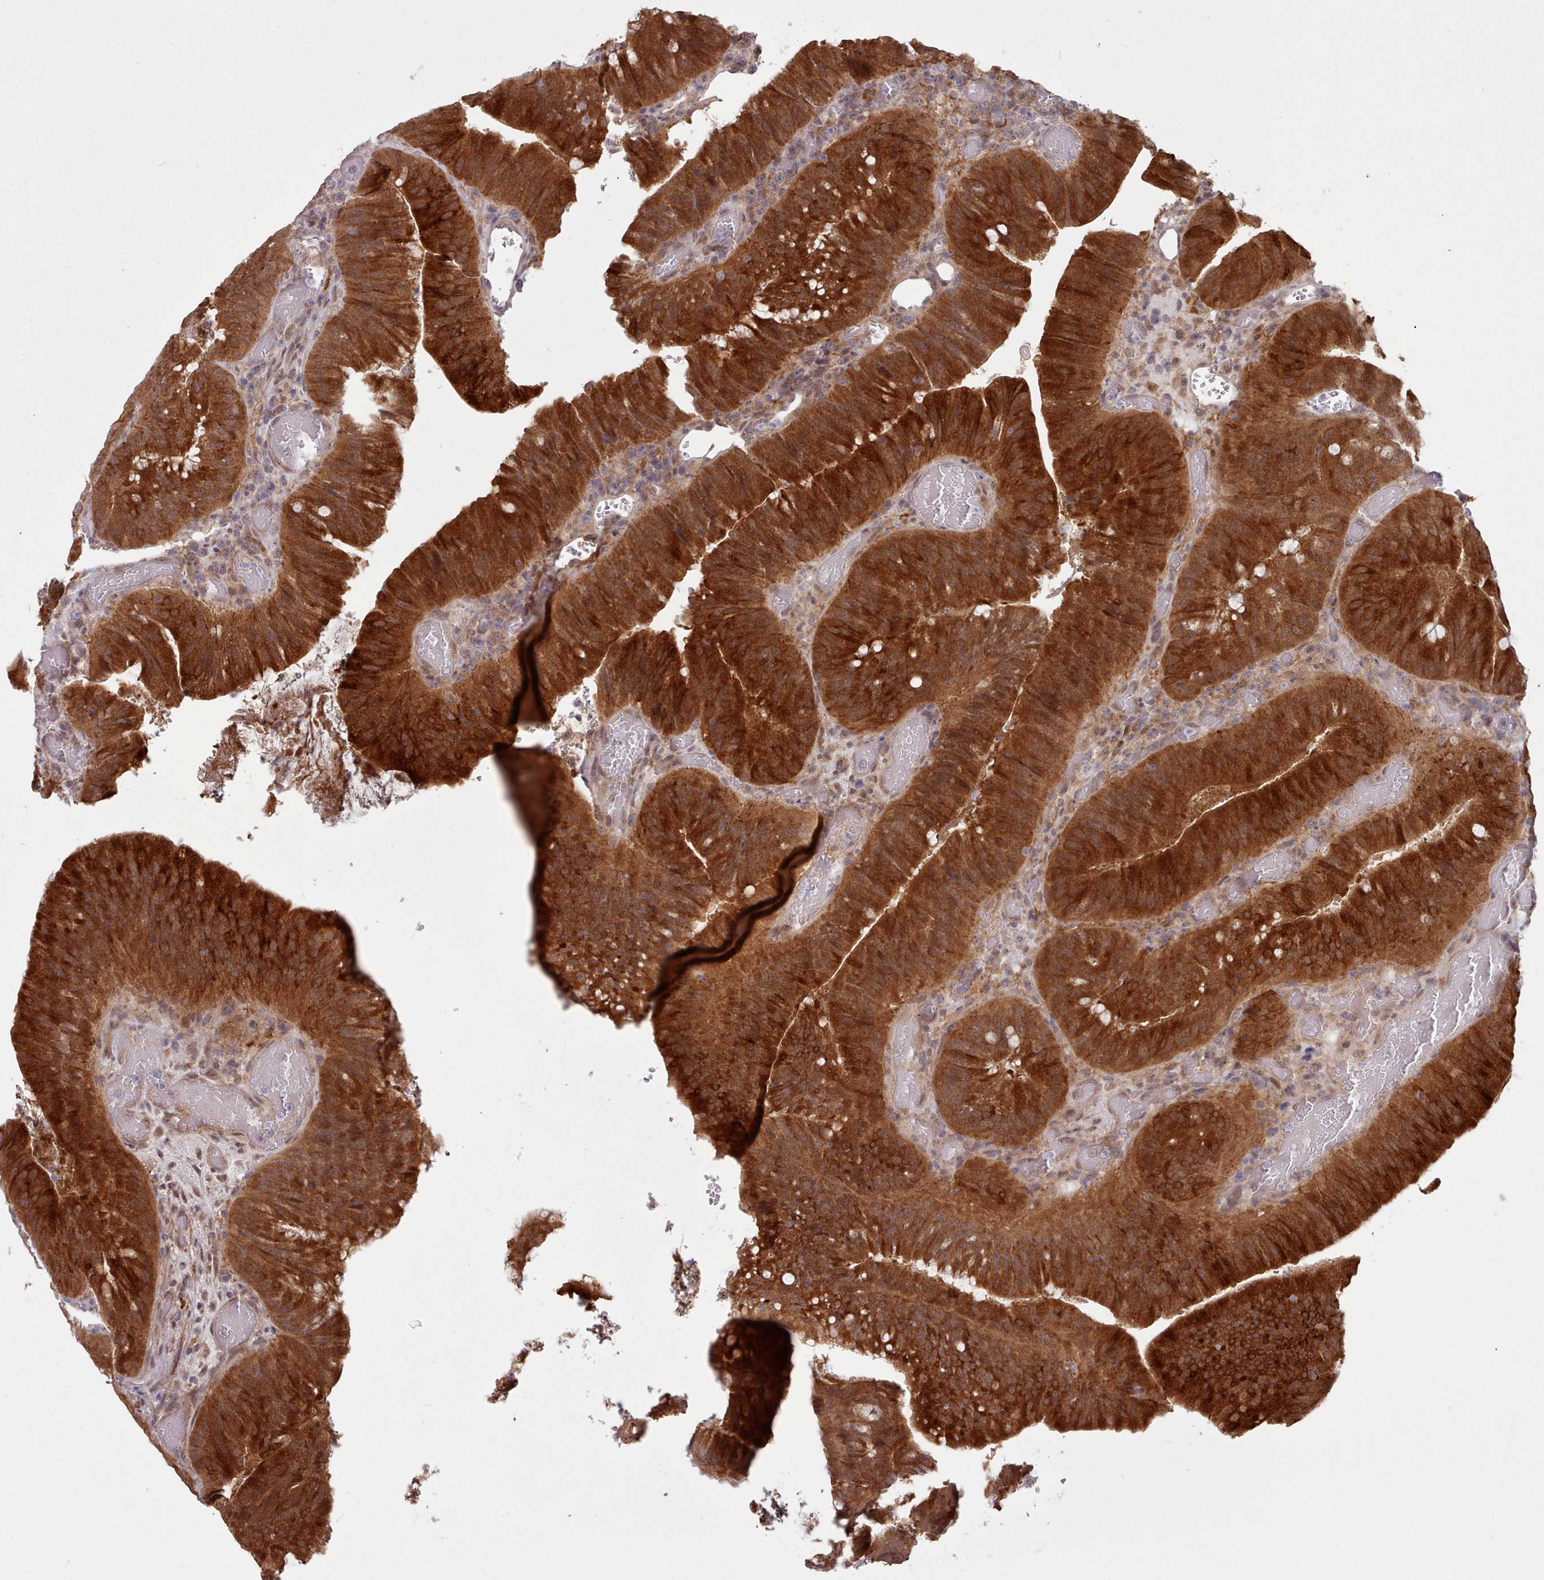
{"staining": {"intensity": "strong", "quantity": ">75%", "location": "cytoplasmic/membranous"}, "tissue": "colorectal cancer", "cell_type": "Tumor cells", "image_type": "cancer", "snomed": [{"axis": "morphology", "description": "Adenocarcinoma, NOS"}, {"axis": "topography", "description": "Colon"}], "caption": "The histopathology image shows immunohistochemical staining of colorectal cancer (adenocarcinoma). There is strong cytoplasmic/membranous expression is present in about >75% of tumor cells.", "gene": "CES3", "patient": {"sex": "female", "age": 43}}